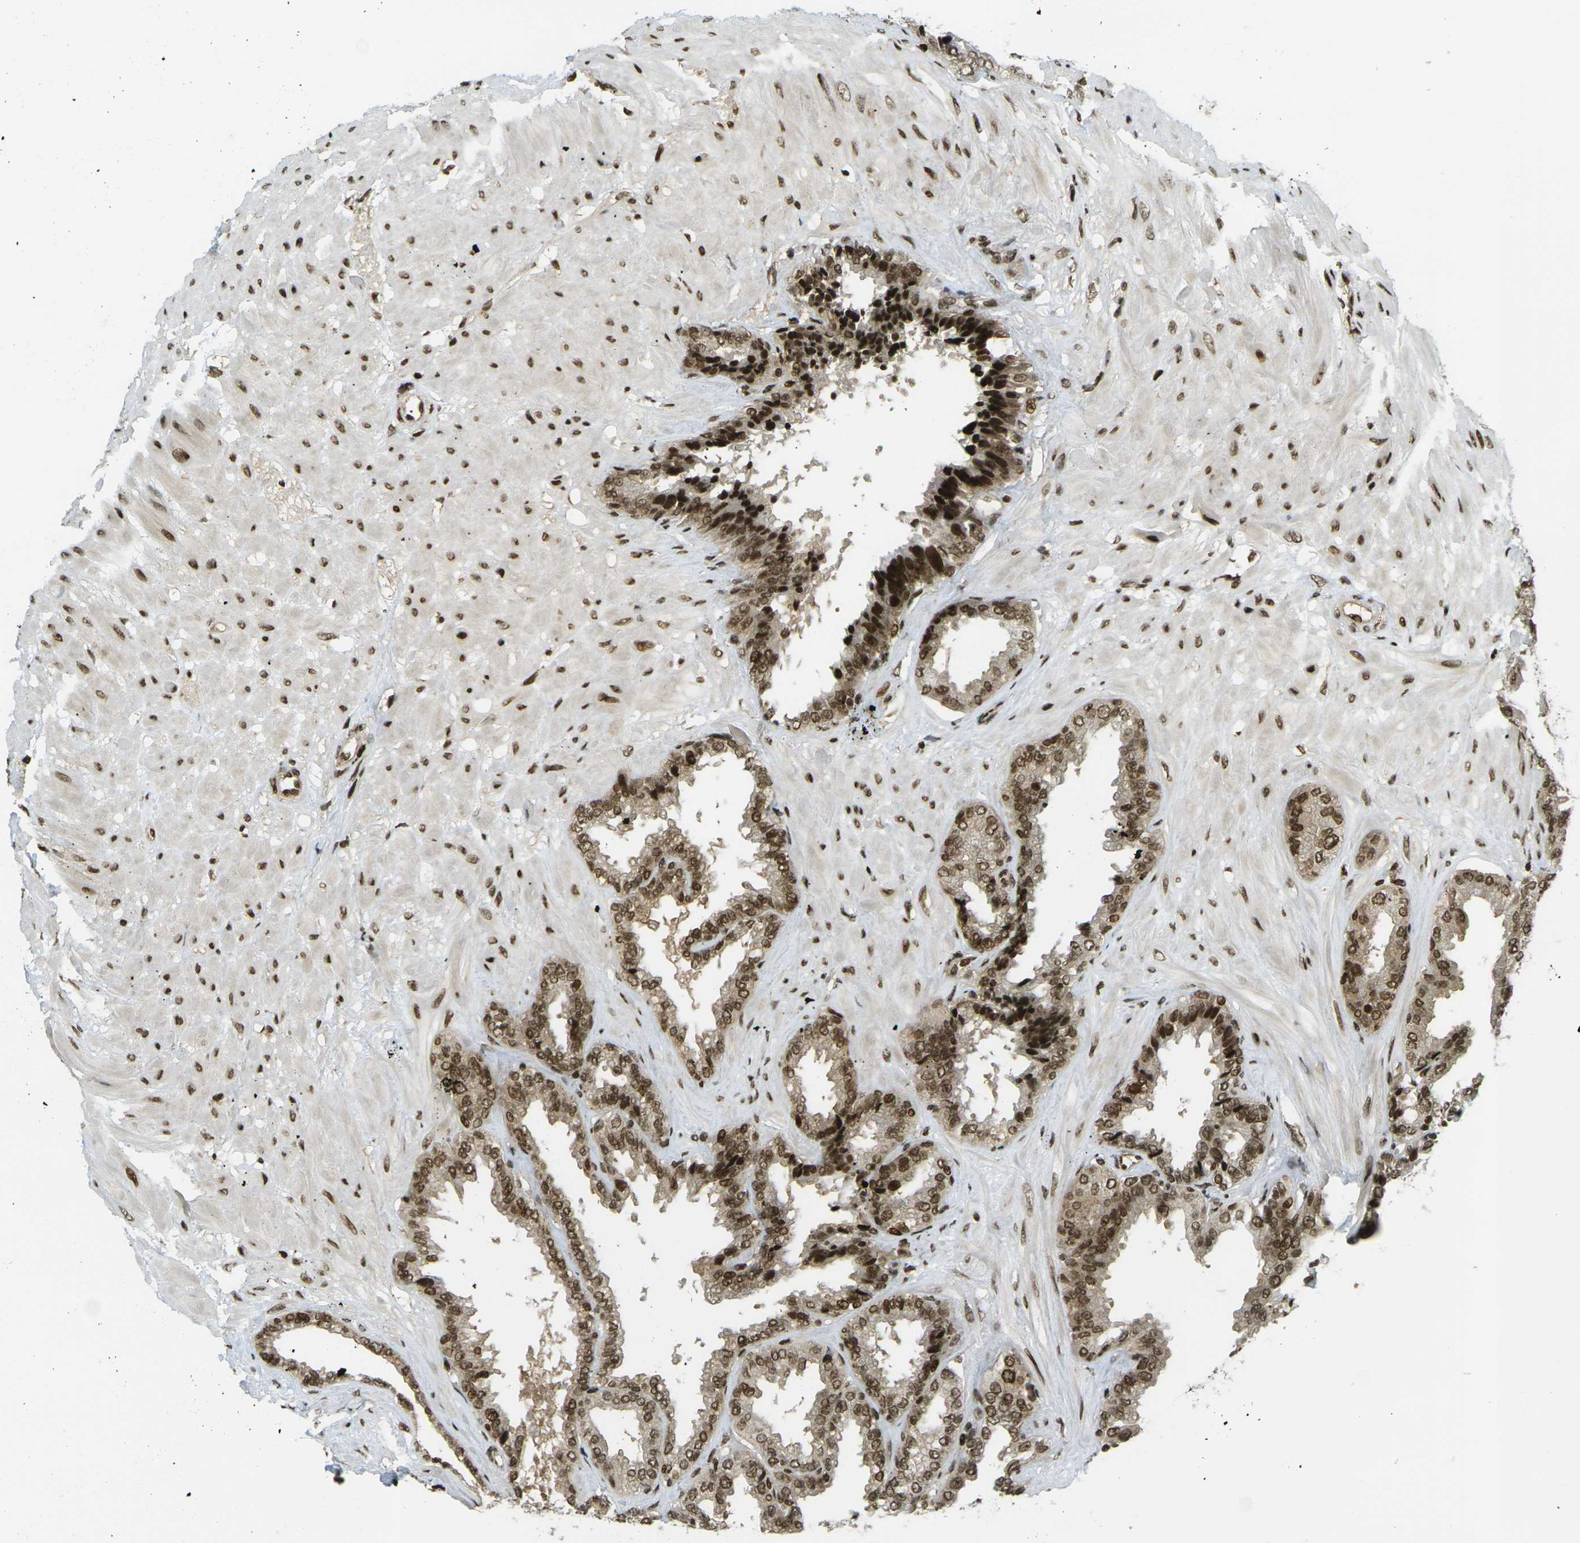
{"staining": {"intensity": "strong", "quantity": ">75%", "location": "cytoplasmic/membranous,nuclear"}, "tissue": "seminal vesicle", "cell_type": "Glandular cells", "image_type": "normal", "snomed": [{"axis": "morphology", "description": "Normal tissue, NOS"}, {"axis": "topography", "description": "Seminal veicle"}], "caption": "High-magnification brightfield microscopy of benign seminal vesicle stained with DAB (brown) and counterstained with hematoxylin (blue). glandular cells exhibit strong cytoplasmic/membranous,nuclear staining is present in about>75% of cells. The staining was performed using DAB (3,3'-diaminobenzidine), with brown indicating positive protein expression. Nuclei are stained blue with hematoxylin.", "gene": "RUVBL2", "patient": {"sex": "male", "age": 46}}